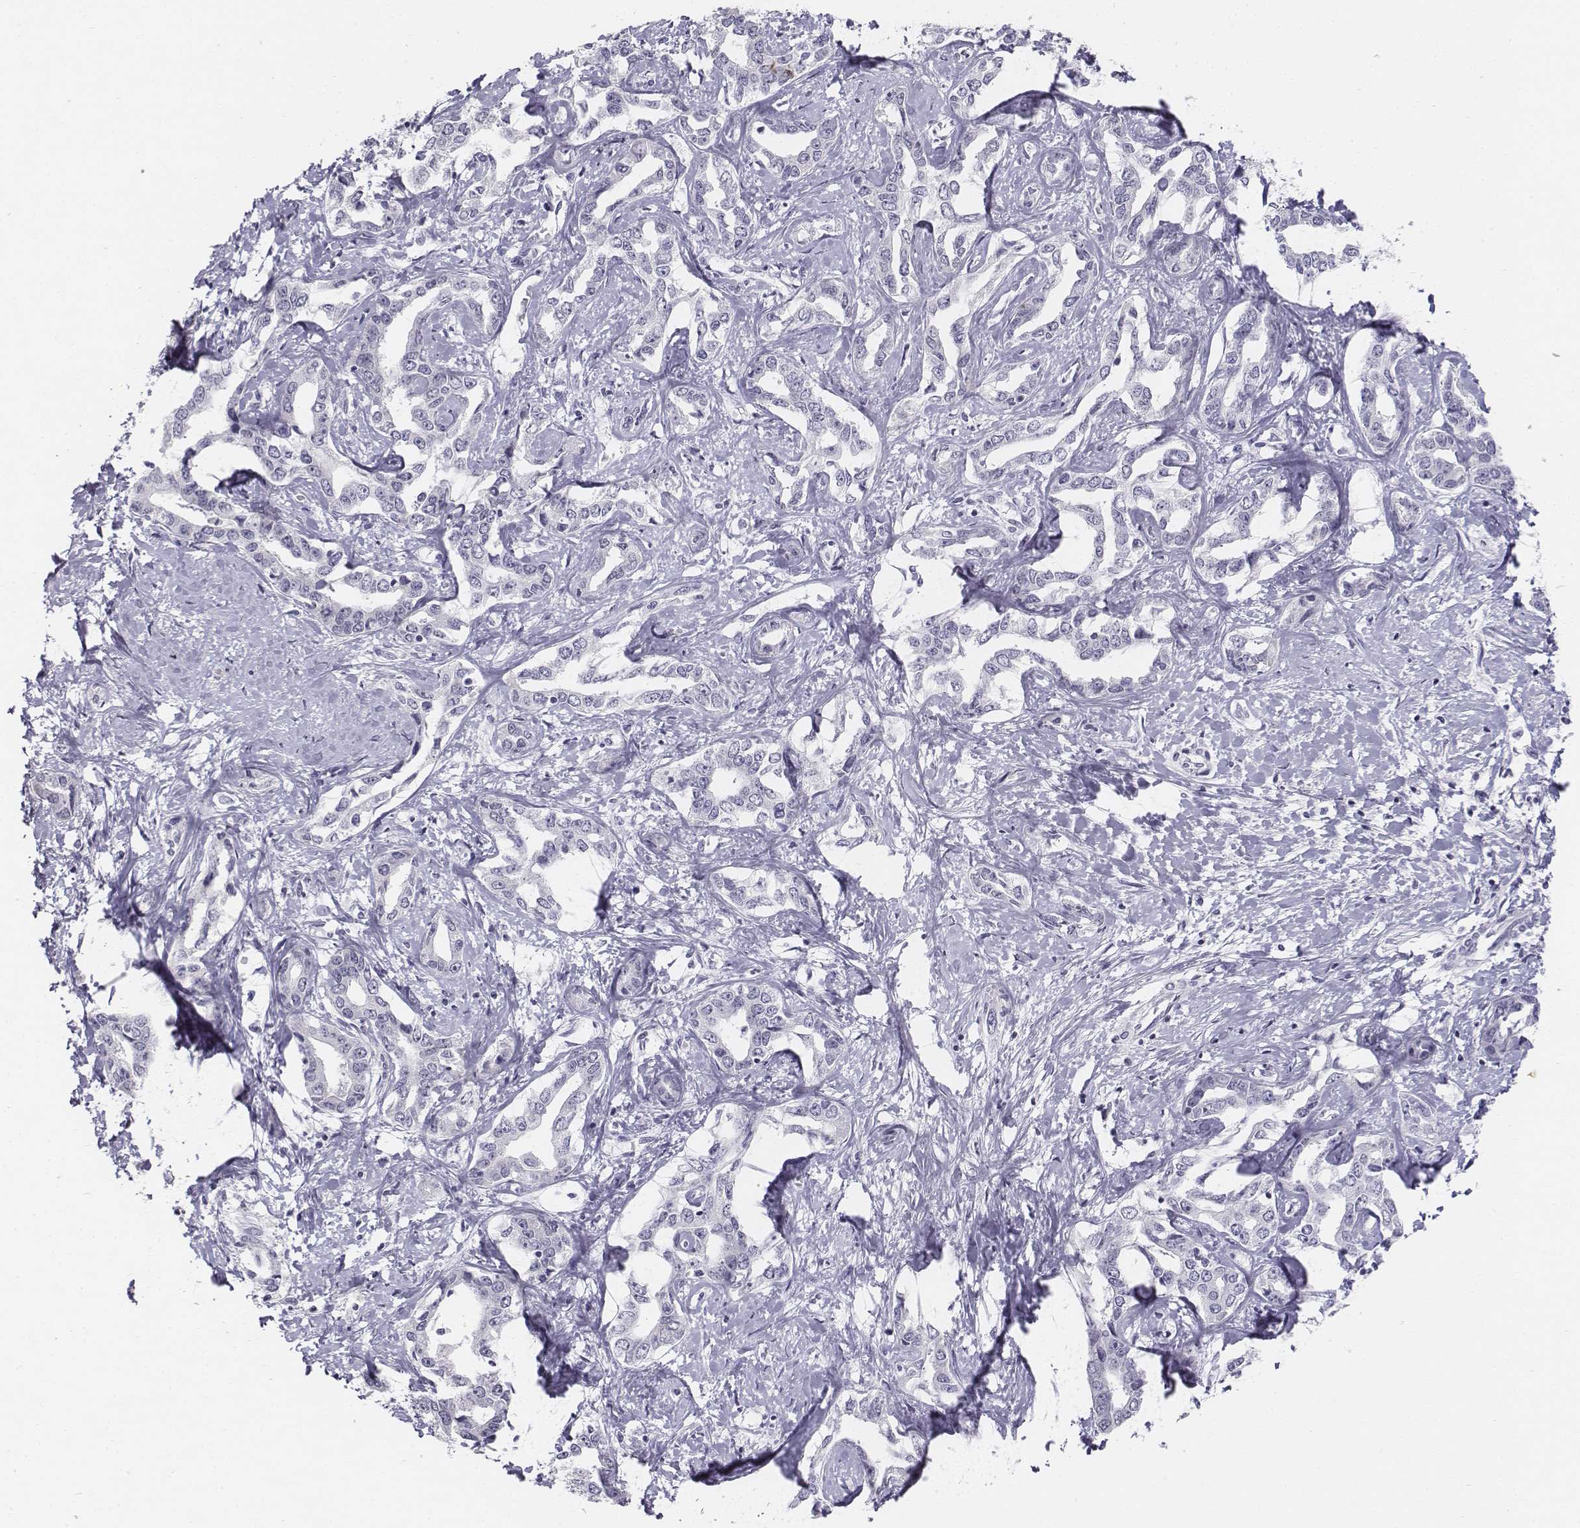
{"staining": {"intensity": "negative", "quantity": "none", "location": "none"}, "tissue": "liver cancer", "cell_type": "Tumor cells", "image_type": "cancer", "snomed": [{"axis": "morphology", "description": "Cholangiocarcinoma"}, {"axis": "topography", "description": "Liver"}], "caption": "This is an IHC image of human liver cancer. There is no expression in tumor cells.", "gene": "TH", "patient": {"sex": "male", "age": 59}}